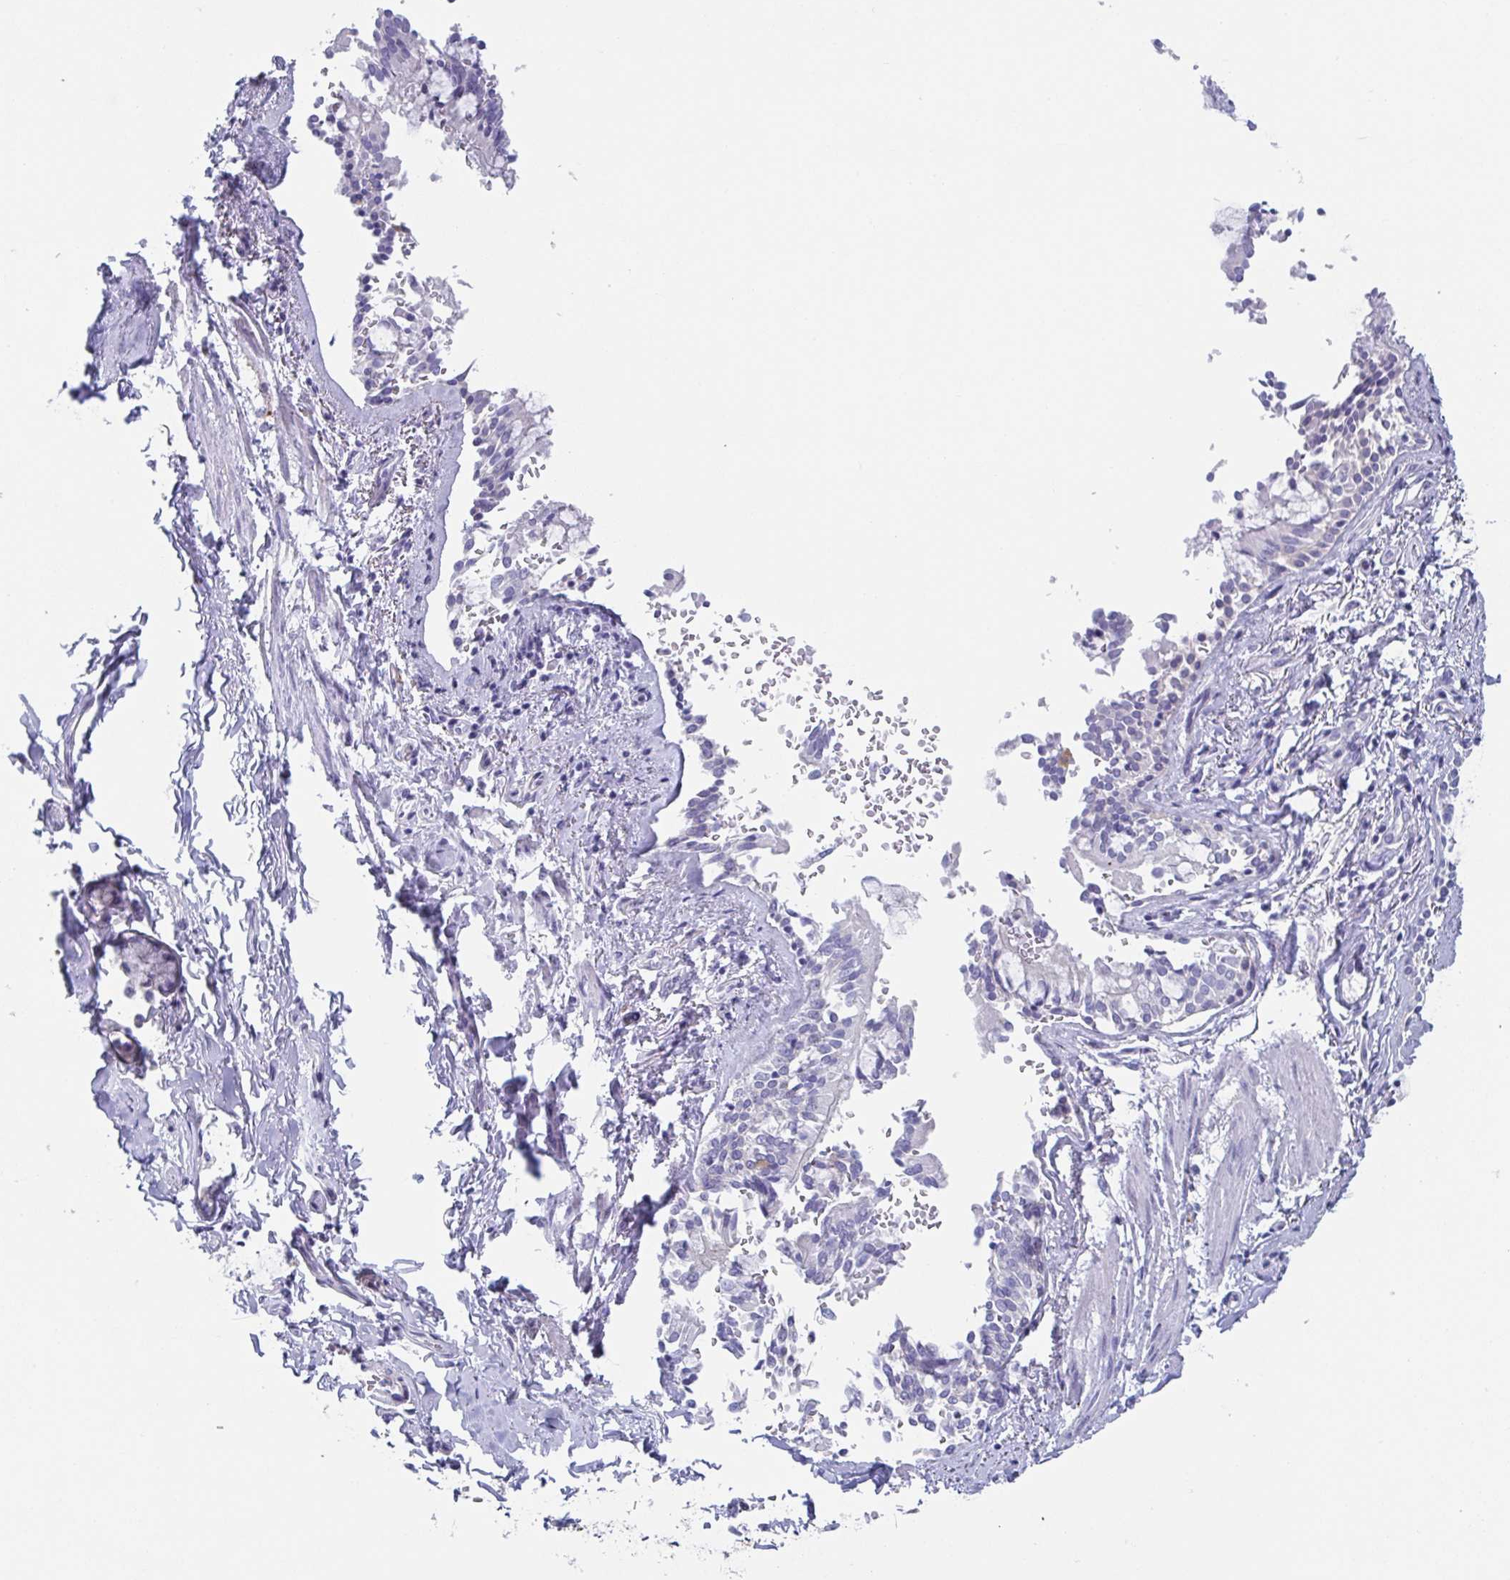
{"staining": {"intensity": "negative", "quantity": "none", "location": "none"}, "tissue": "soft tissue", "cell_type": "Chondrocytes", "image_type": "normal", "snomed": [{"axis": "morphology", "description": "Normal tissue, NOS"}, {"axis": "topography", "description": "Cartilage tissue"}, {"axis": "topography", "description": "Bronchus"}, {"axis": "topography", "description": "Peripheral nerve tissue"}], "caption": "IHC photomicrograph of normal human soft tissue stained for a protein (brown), which demonstrates no positivity in chondrocytes.", "gene": "DYNC1I1", "patient": {"sex": "male", "age": 67}}